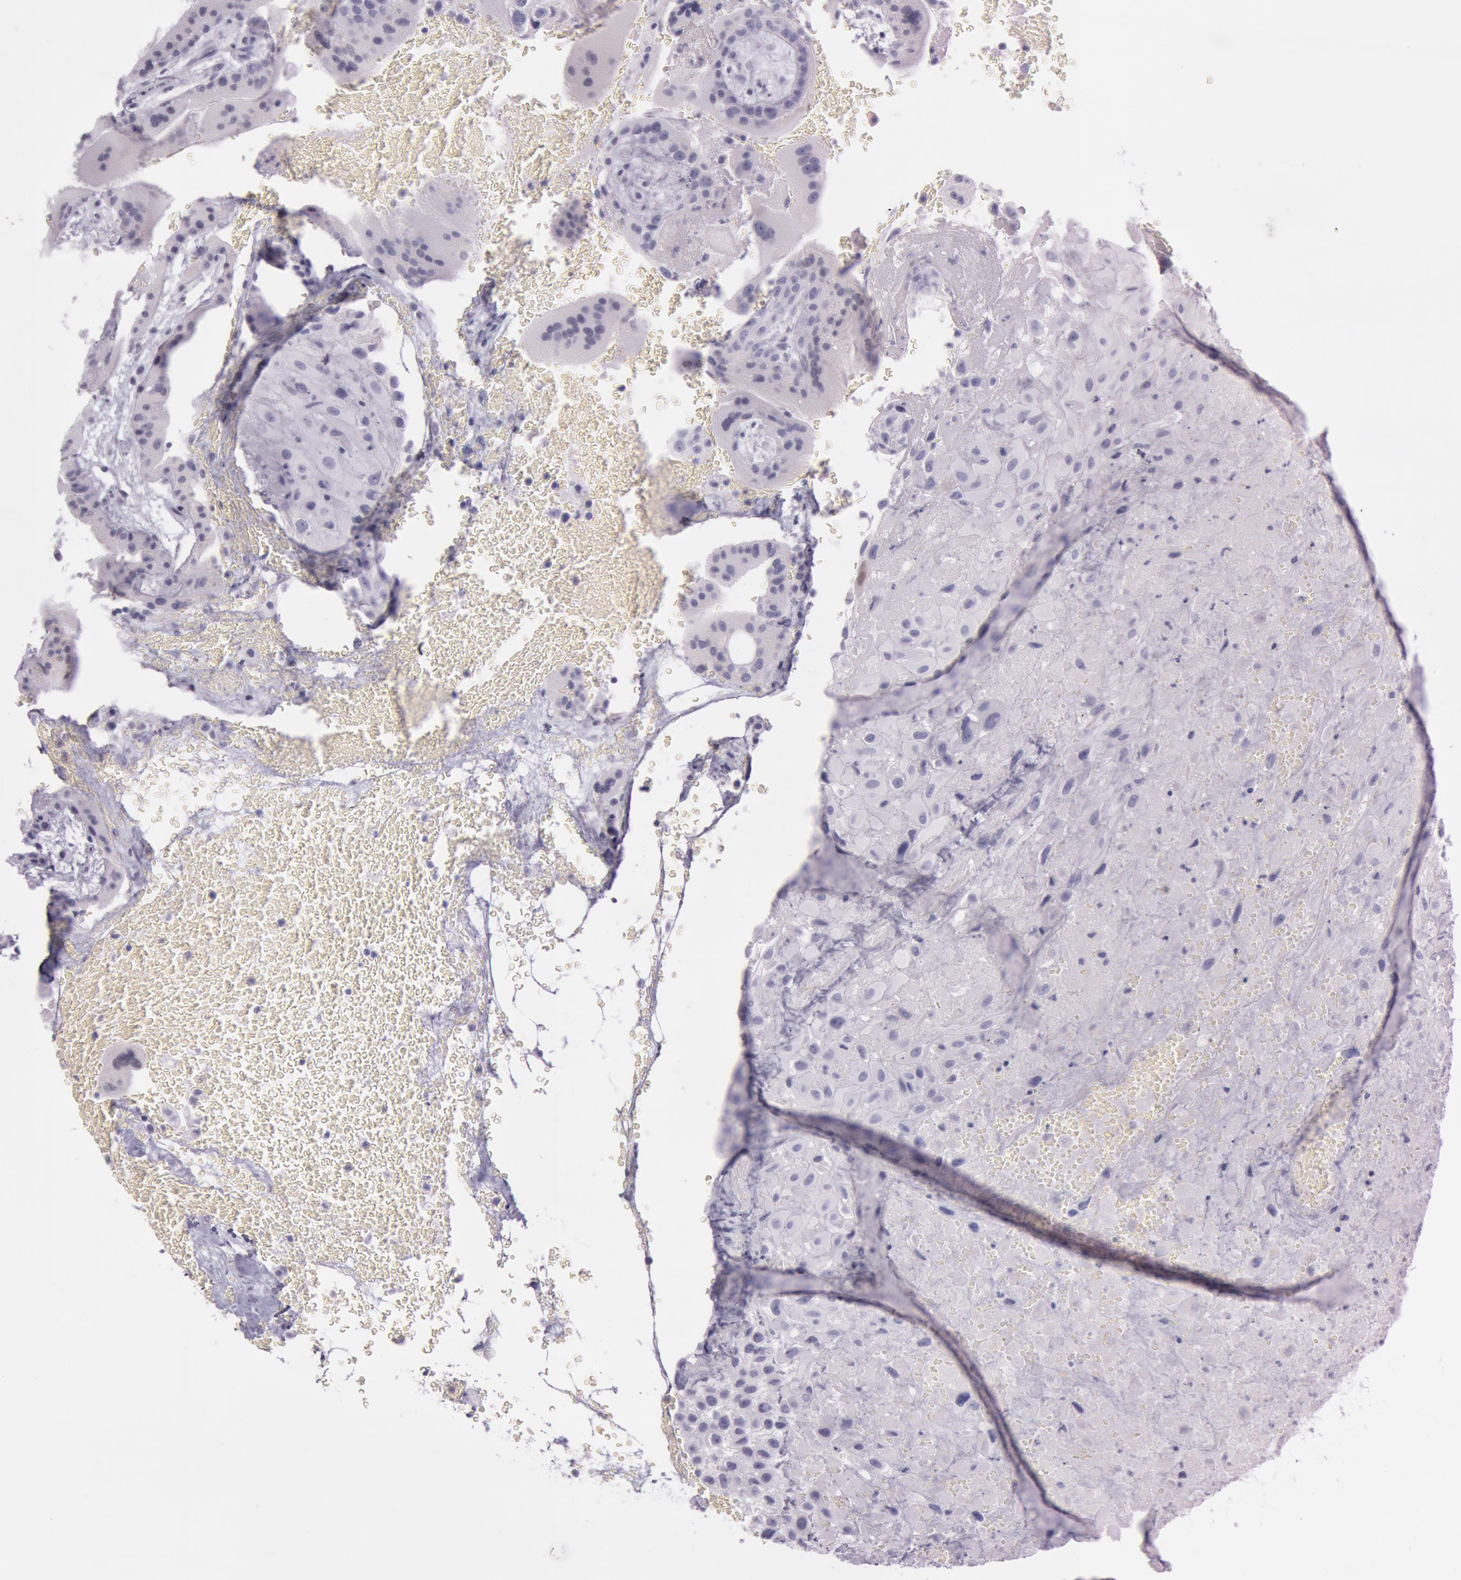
{"staining": {"intensity": "negative", "quantity": "none", "location": "none"}, "tissue": "placenta", "cell_type": "Decidual cells", "image_type": "normal", "snomed": [{"axis": "morphology", "description": "Normal tissue, NOS"}, {"axis": "topography", "description": "Placenta"}], "caption": "This is a image of immunohistochemistry (IHC) staining of normal placenta, which shows no staining in decidual cells.", "gene": "S100A7", "patient": {"sex": "female", "age": 19}}